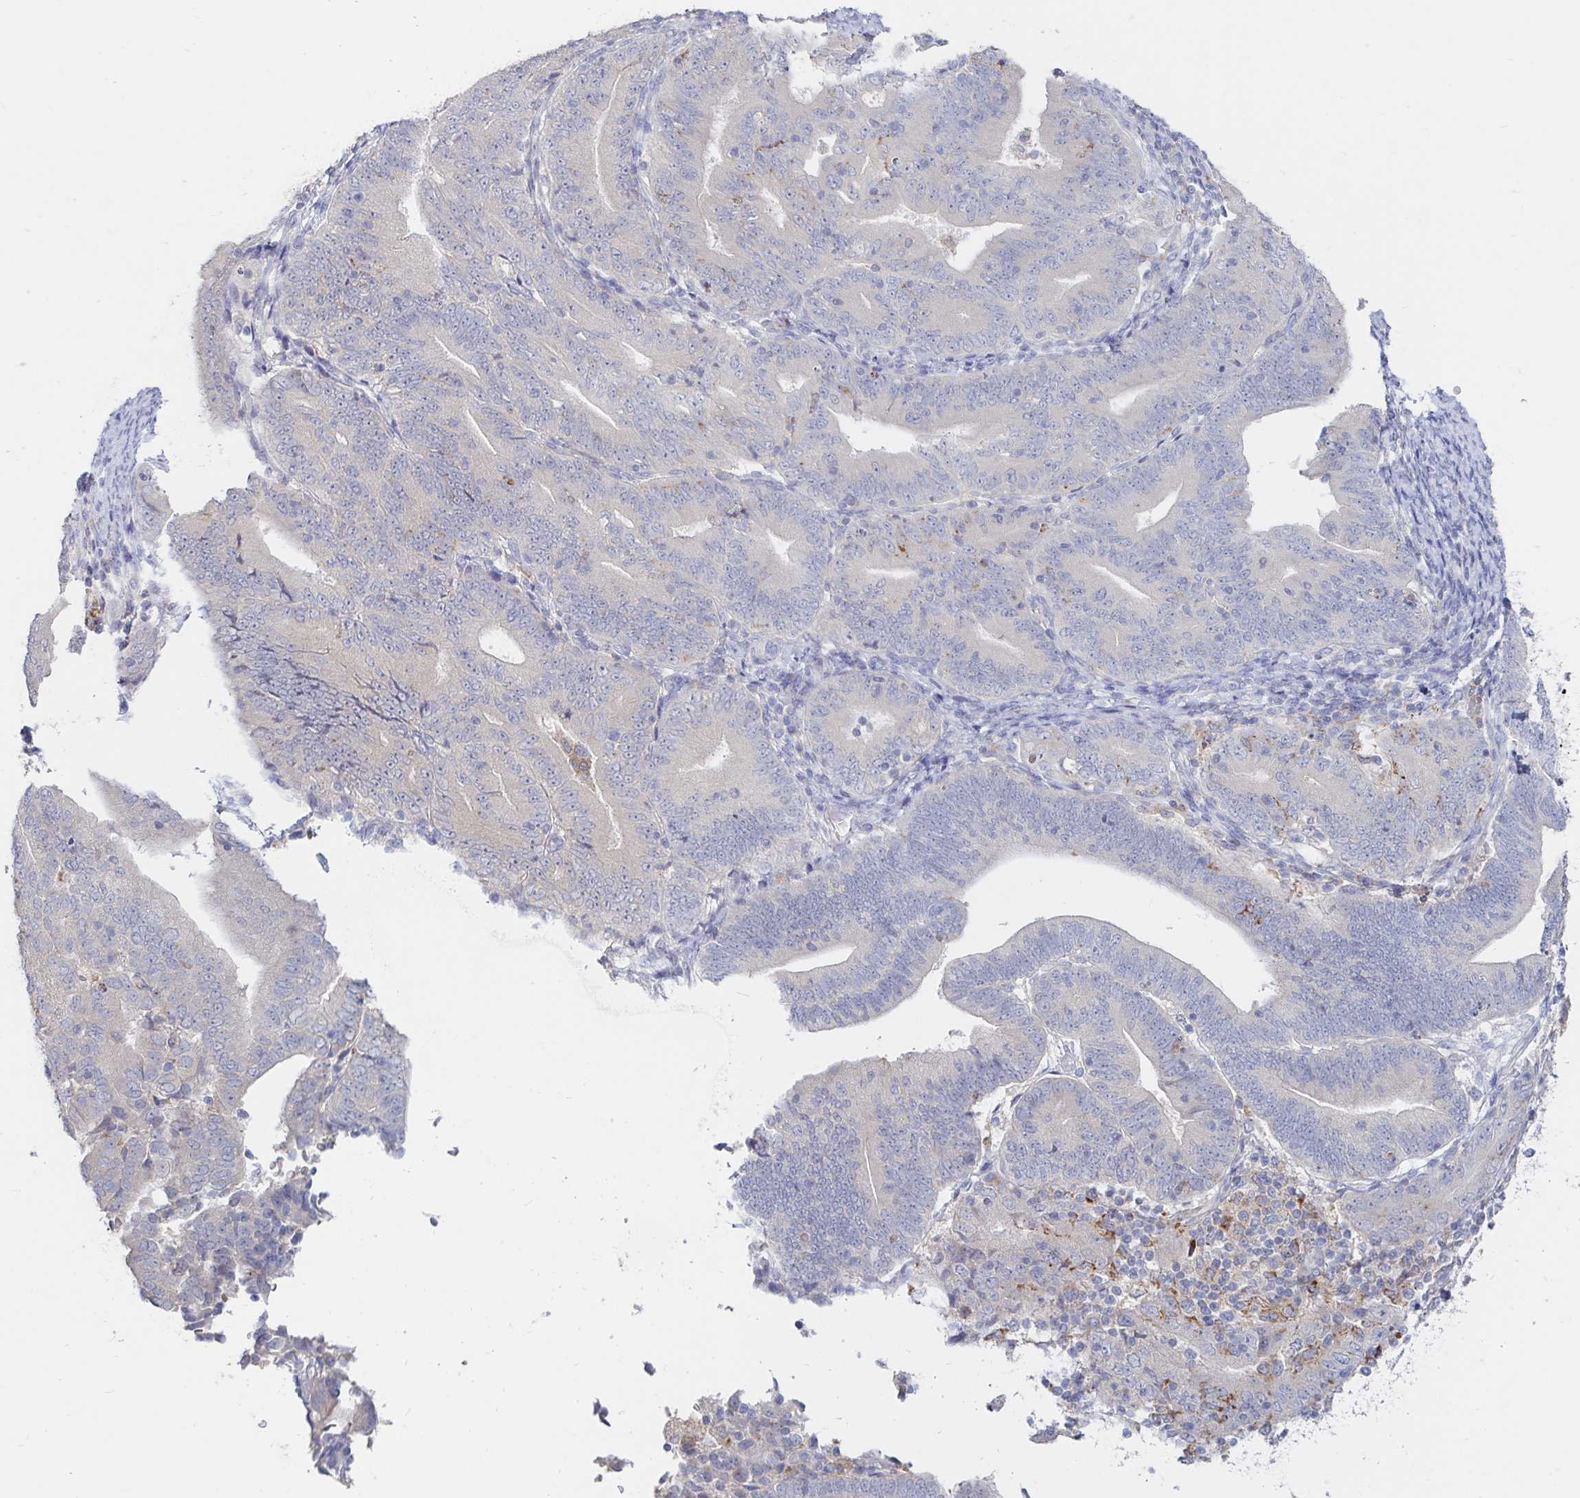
{"staining": {"intensity": "negative", "quantity": "none", "location": "none"}, "tissue": "endometrial cancer", "cell_type": "Tumor cells", "image_type": "cancer", "snomed": [{"axis": "morphology", "description": "Adenocarcinoma, NOS"}, {"axis": "topography", "description": "Endometrium"}], "caption": "Micrograph shows no protein staining in tumor cells of endometrial cancer (adenocarcinoma) tissue.", "gene": "SPPL3", "patient": {"sex": "female", "age": 70}}